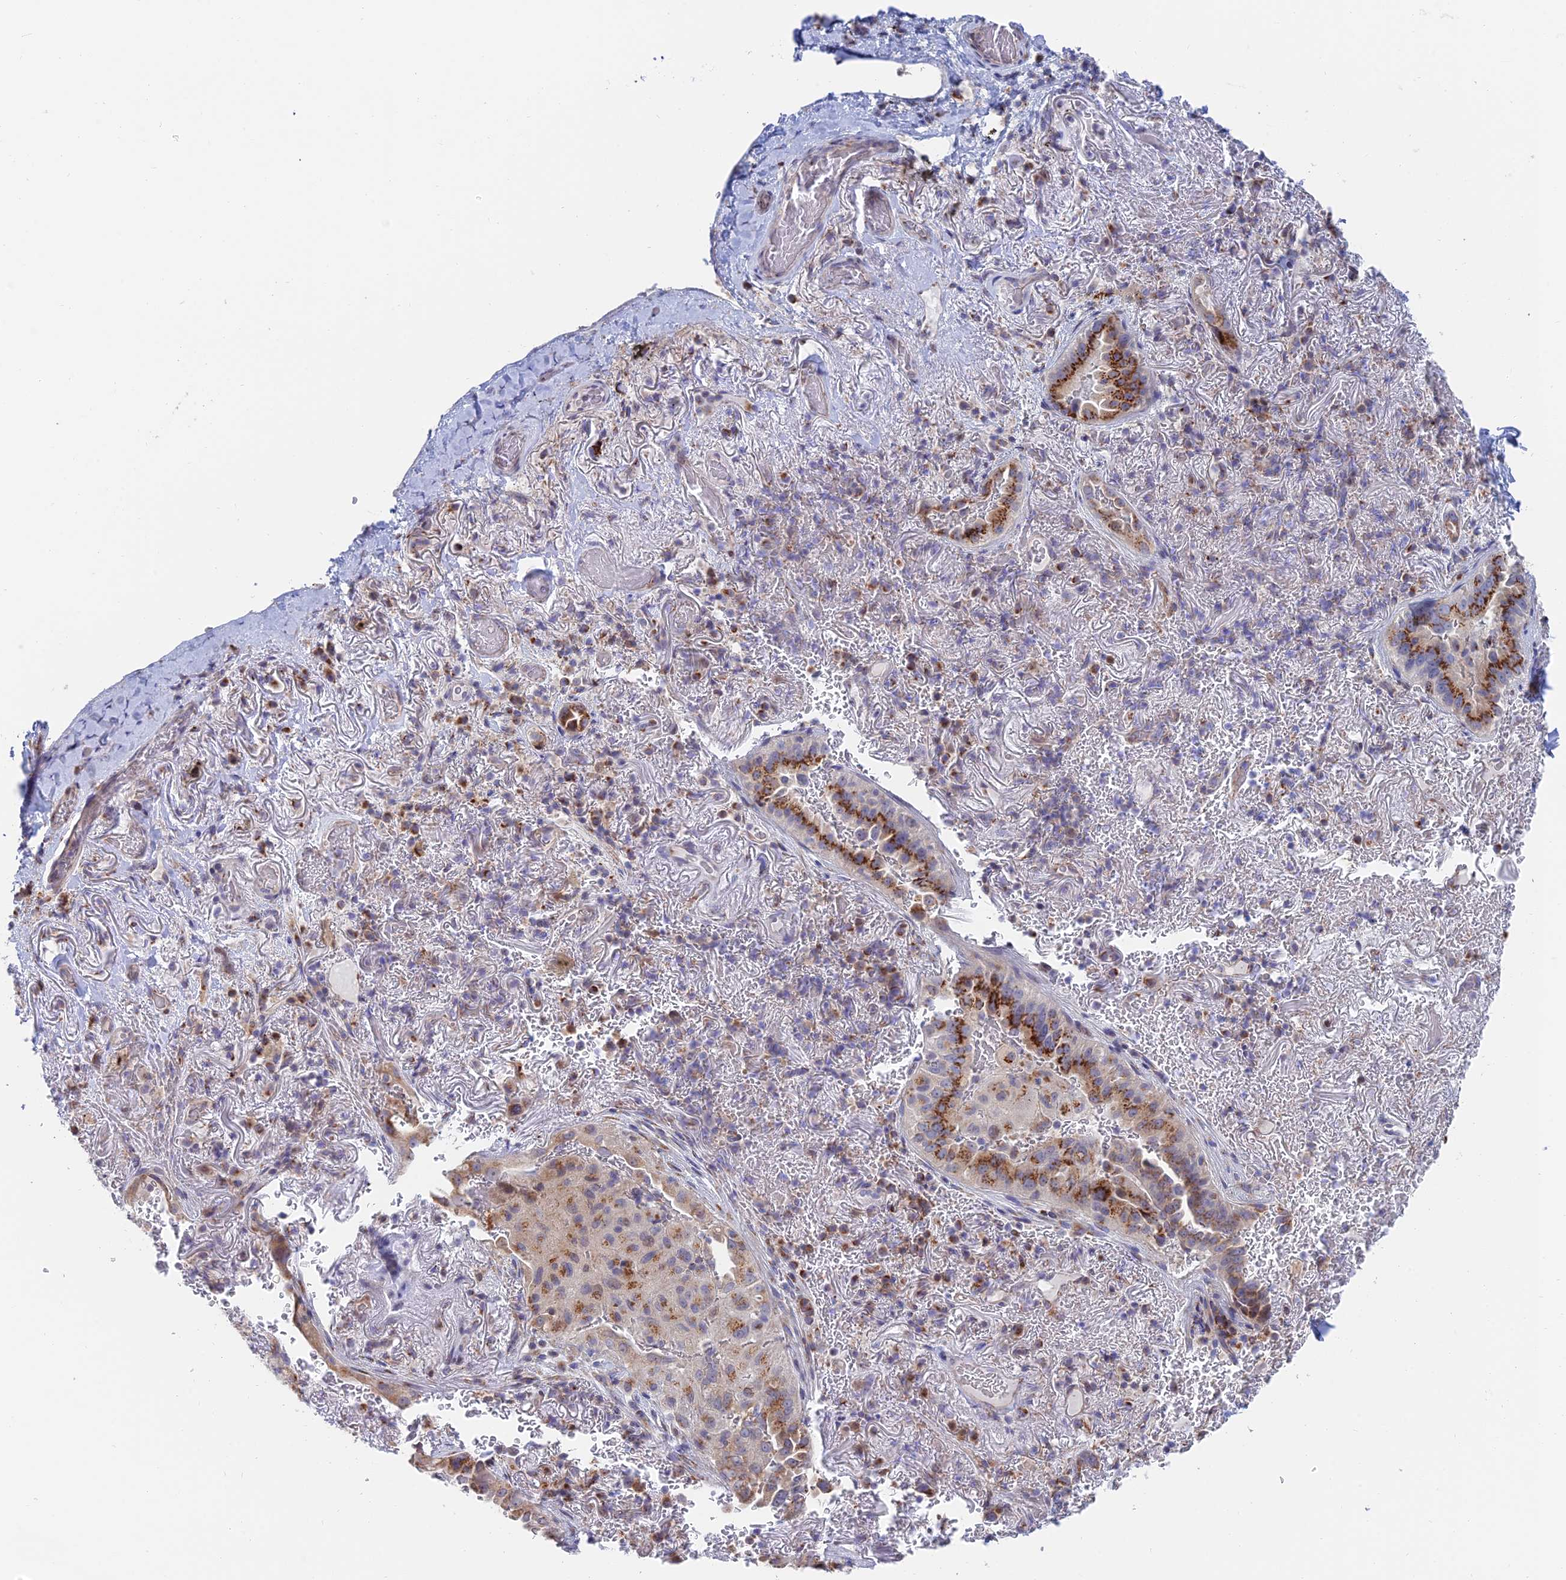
{"staining": {"intensity": "strong", "quantity": ">75%", "location": "cytoplasmic/membranous"}, "tissue": "lung cancer", "cell_type": "Tumor cells", "image_type": "cancer", "snomed": [{"axis": "morphology", "description": "Adenocarcinoma, NOS"}, {"axis": "topography", "description": "Lung"}], "caption": "The micrograph shows a brown stain indicating the presence of a protein in the cytoplasmic/membranous of tumor cells in adenocarcinoma (lung). Using DAB (3,3'-diaminobenzidine) (brown) and hematoxylin (blue) stains, captured at high magnification using brightfield microscopy.", "gene": "HS2ST1", "patient": {"sex": "female", "age": 69}}